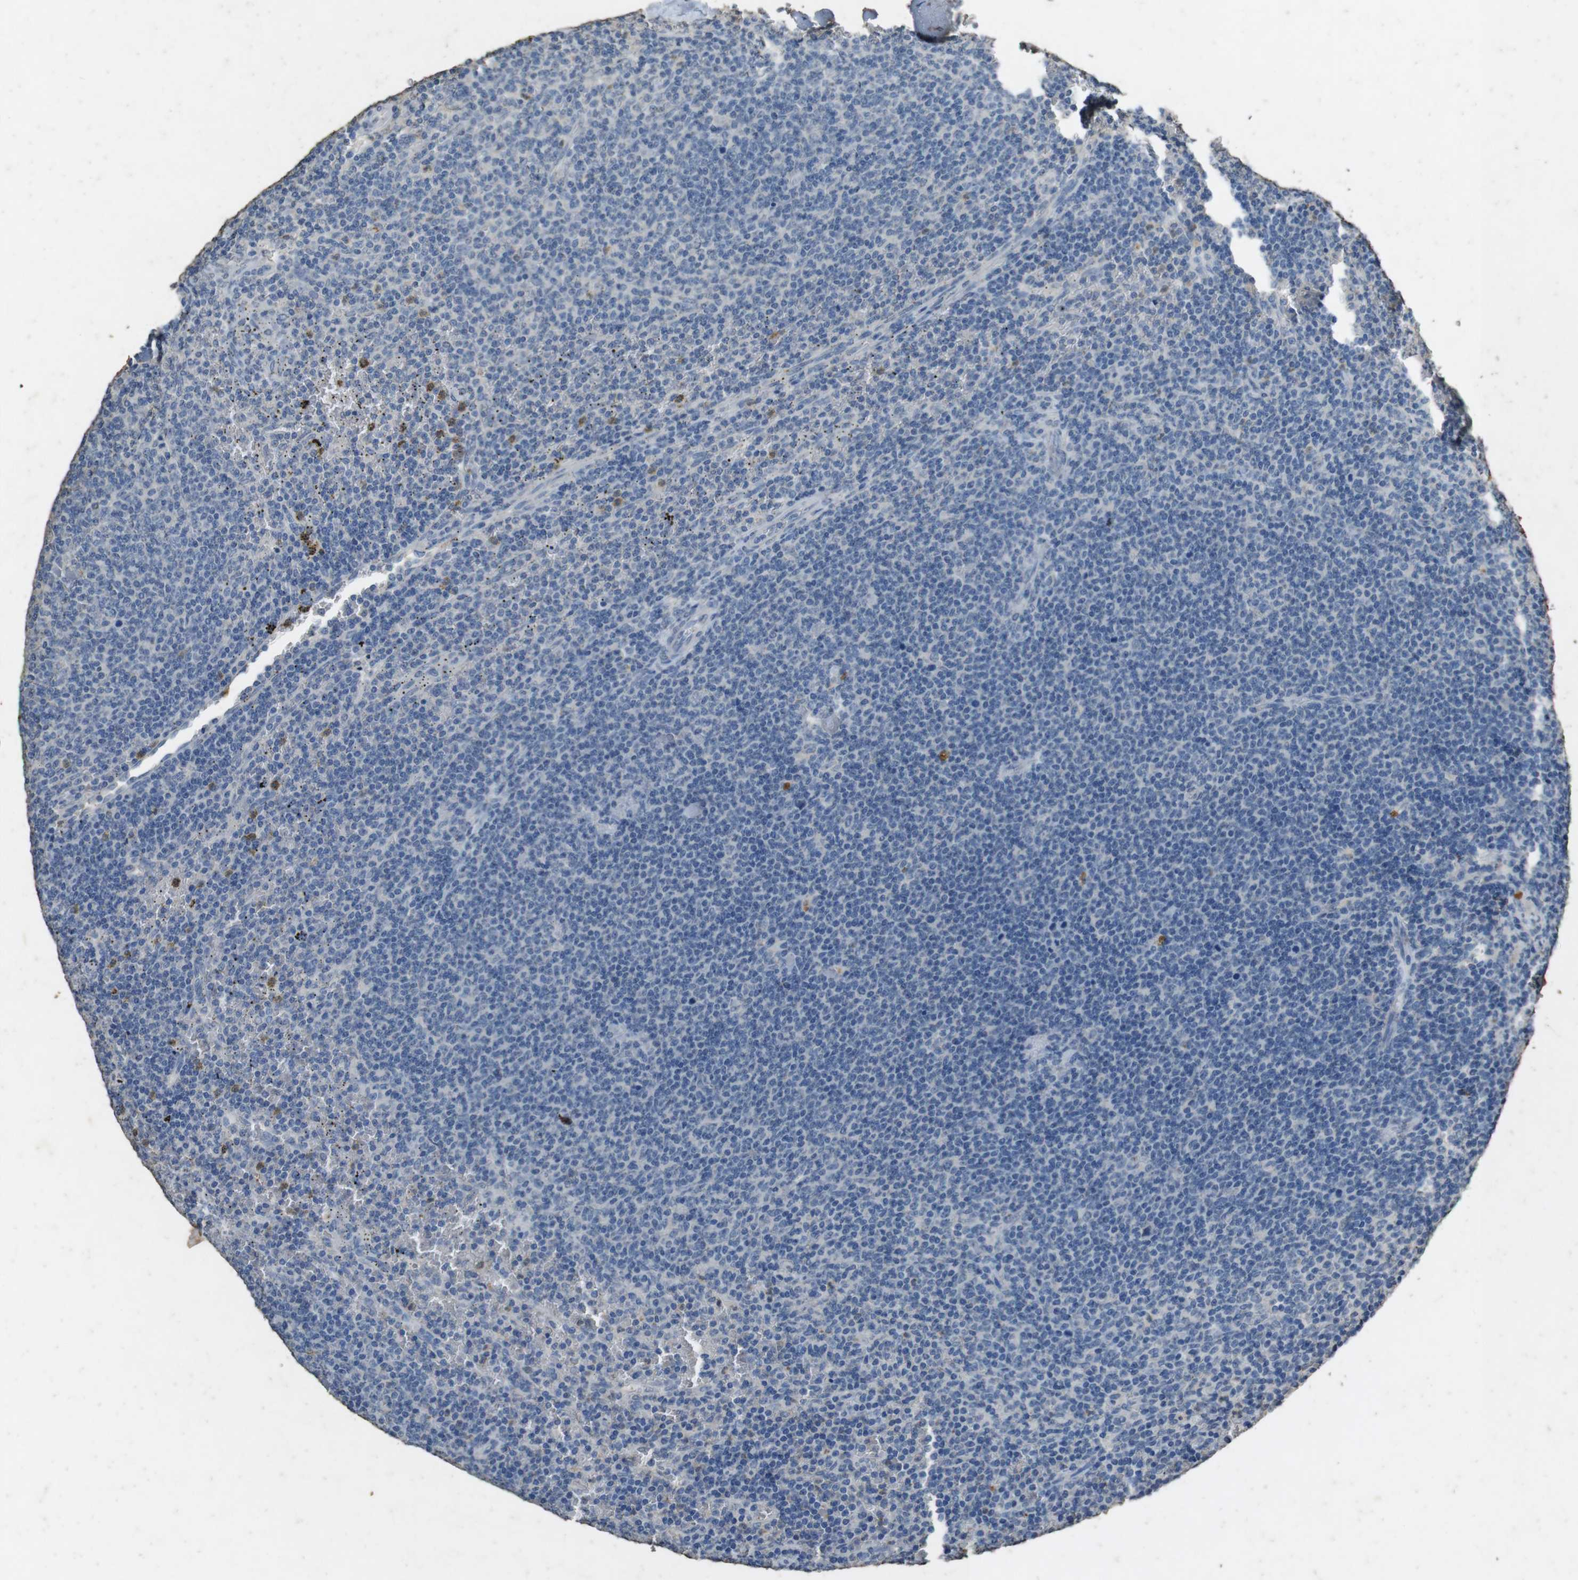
{"staining": {"intensity": "negative", "quantity": "none", "location": "none"}, "tissue": "lymphoma", "cell_type": "Tumor cells", "image_type": "cancer", "snomed": [{"axis": "morphology", "description": "Malignant lymphoma, non-Hodgkin's type, Low grade"}, {"axis": "topography", "description": "Spleen"}], "caption": "The micrograph displays no significant positivity in tumor cells of malignant lymphoma, non-Hodgkin's type (low-grade).", "gene": "STBD1", "patient": {"sex": "female", "age": 50}}